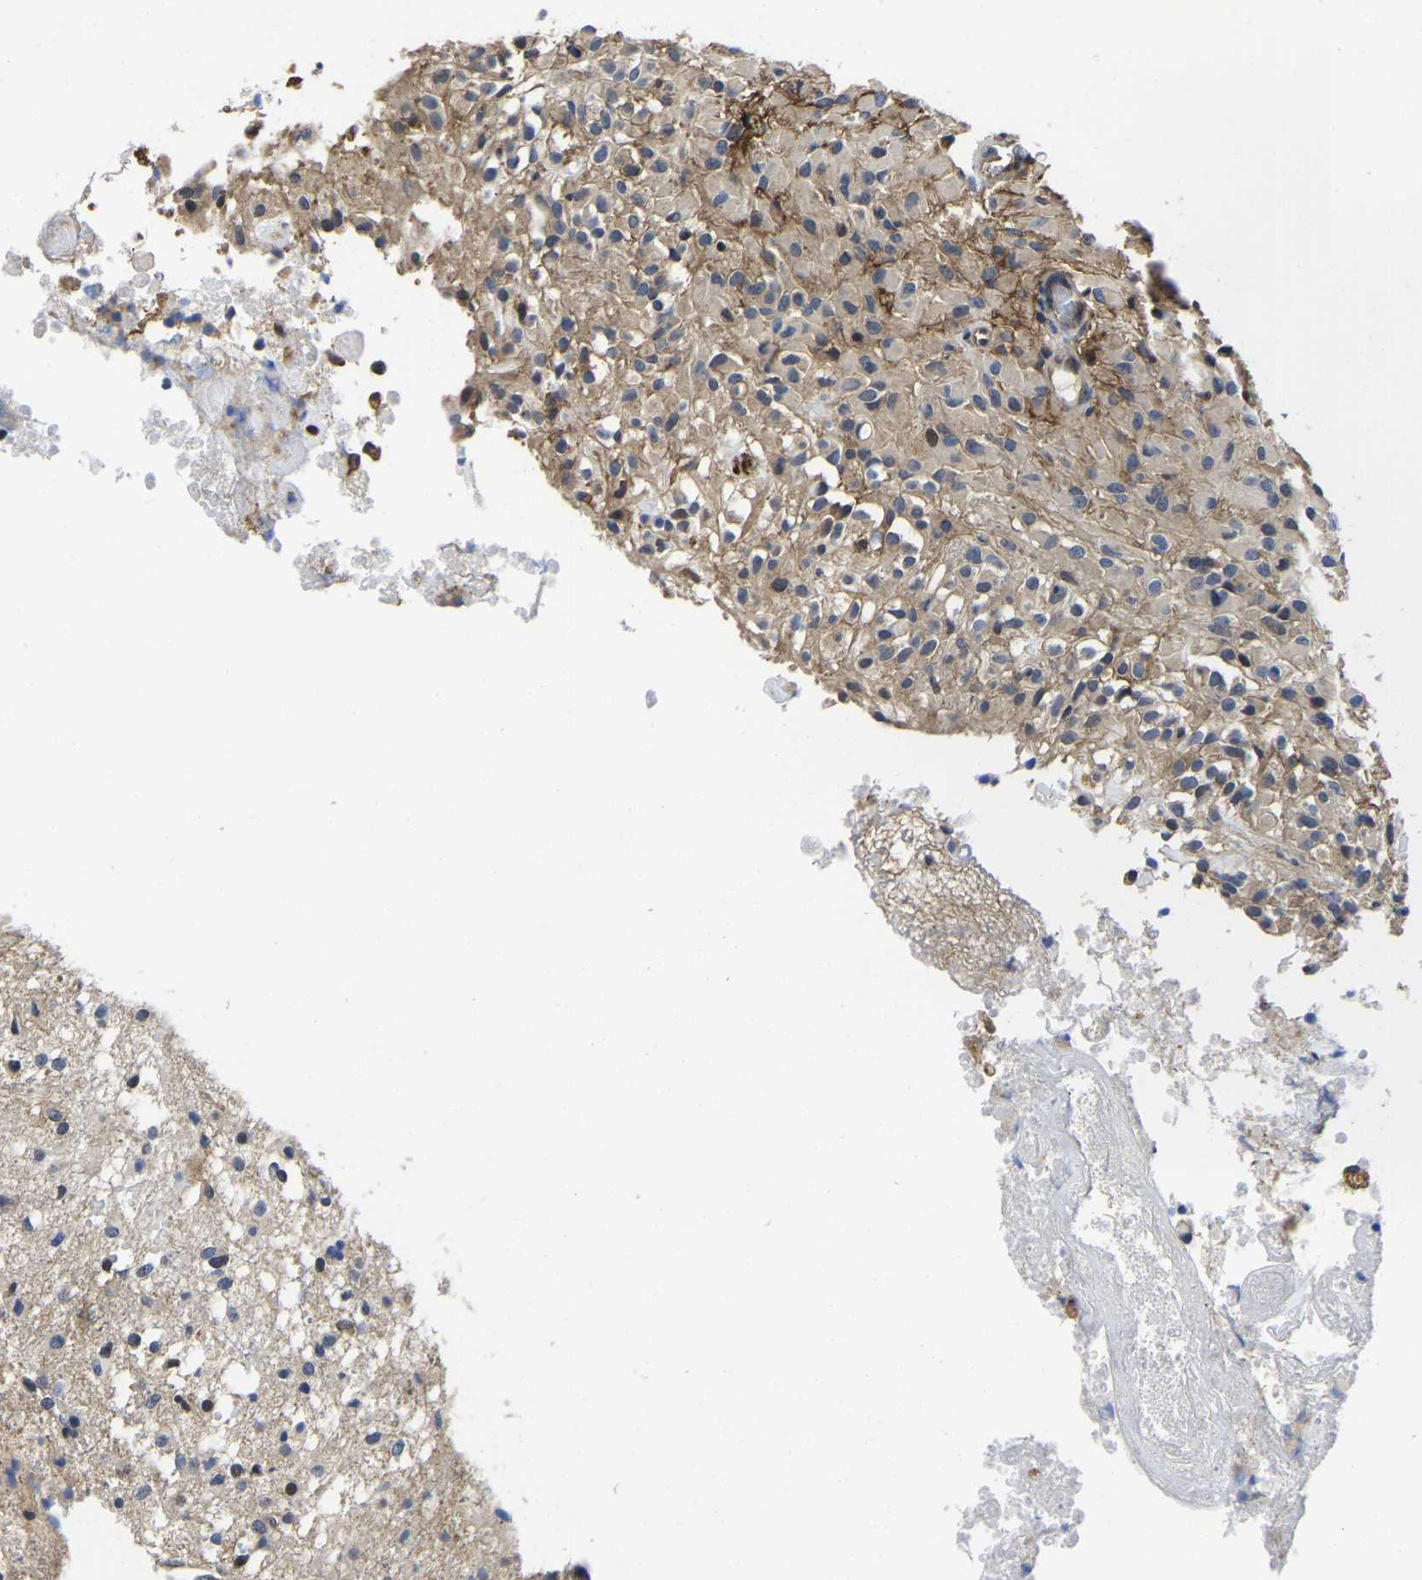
{"staining": {"intensity": "negative", "quantity": "none", "location": "none"}, "tissue": "glioma", "cell_type": "Tumor cells", "image_type": "cancer", "snomed": [{"axis": "morphology", "description": "Glioma, malignant, High grade"}, {"axis": "topography", "description": "Brain"}], "caption": "The immunohistochemistry (IHC) photomicrograph has no significant staining in tumor cells of malignant glioma (high-grade) tissue.", "gene": "MCOLN2", "patient": {"sex": "female", "age": 59}}